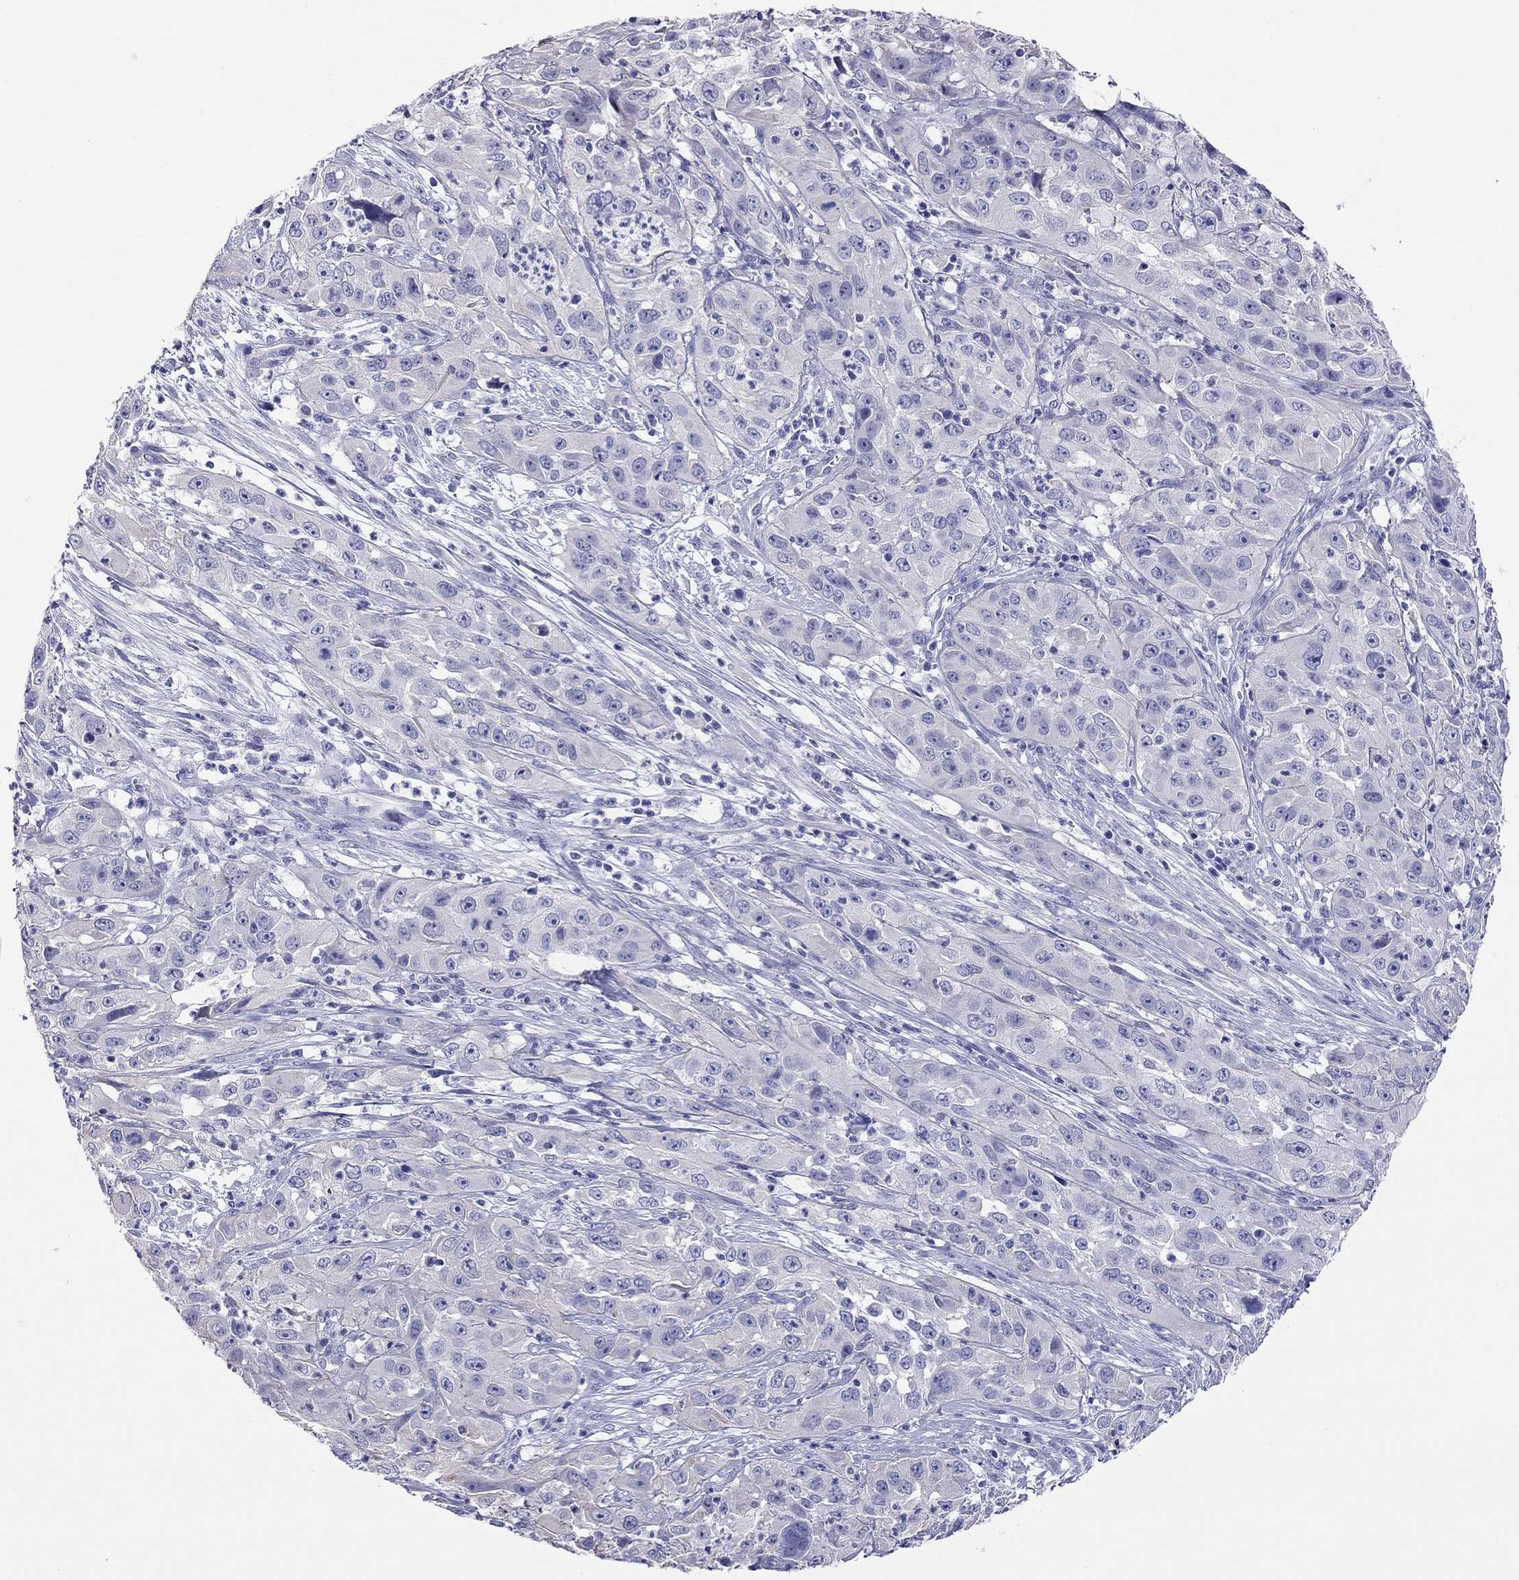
{"staining": {"intensity": "strong", "quantity": "<25%", "location": "cytoplasmic/membranous"}, "tissue": "cervical cancer", "cell_type": "Tumor cells", "image_type": "cancer", "snomed": [{"axis": "morphology", "description": "Squamous cell carcinoma, NOS"}, {"axis": "topography", "description": "Cervix"}], "caption": "Human squamous cell carcinoma (cervical) stained for a protein (brown) demonstrates strong cytoplasmic/membranous positive staining in about <25% of tumor cells.", "gene": "CAPNS2", "patient": {"sex": "female", "age": 32}}